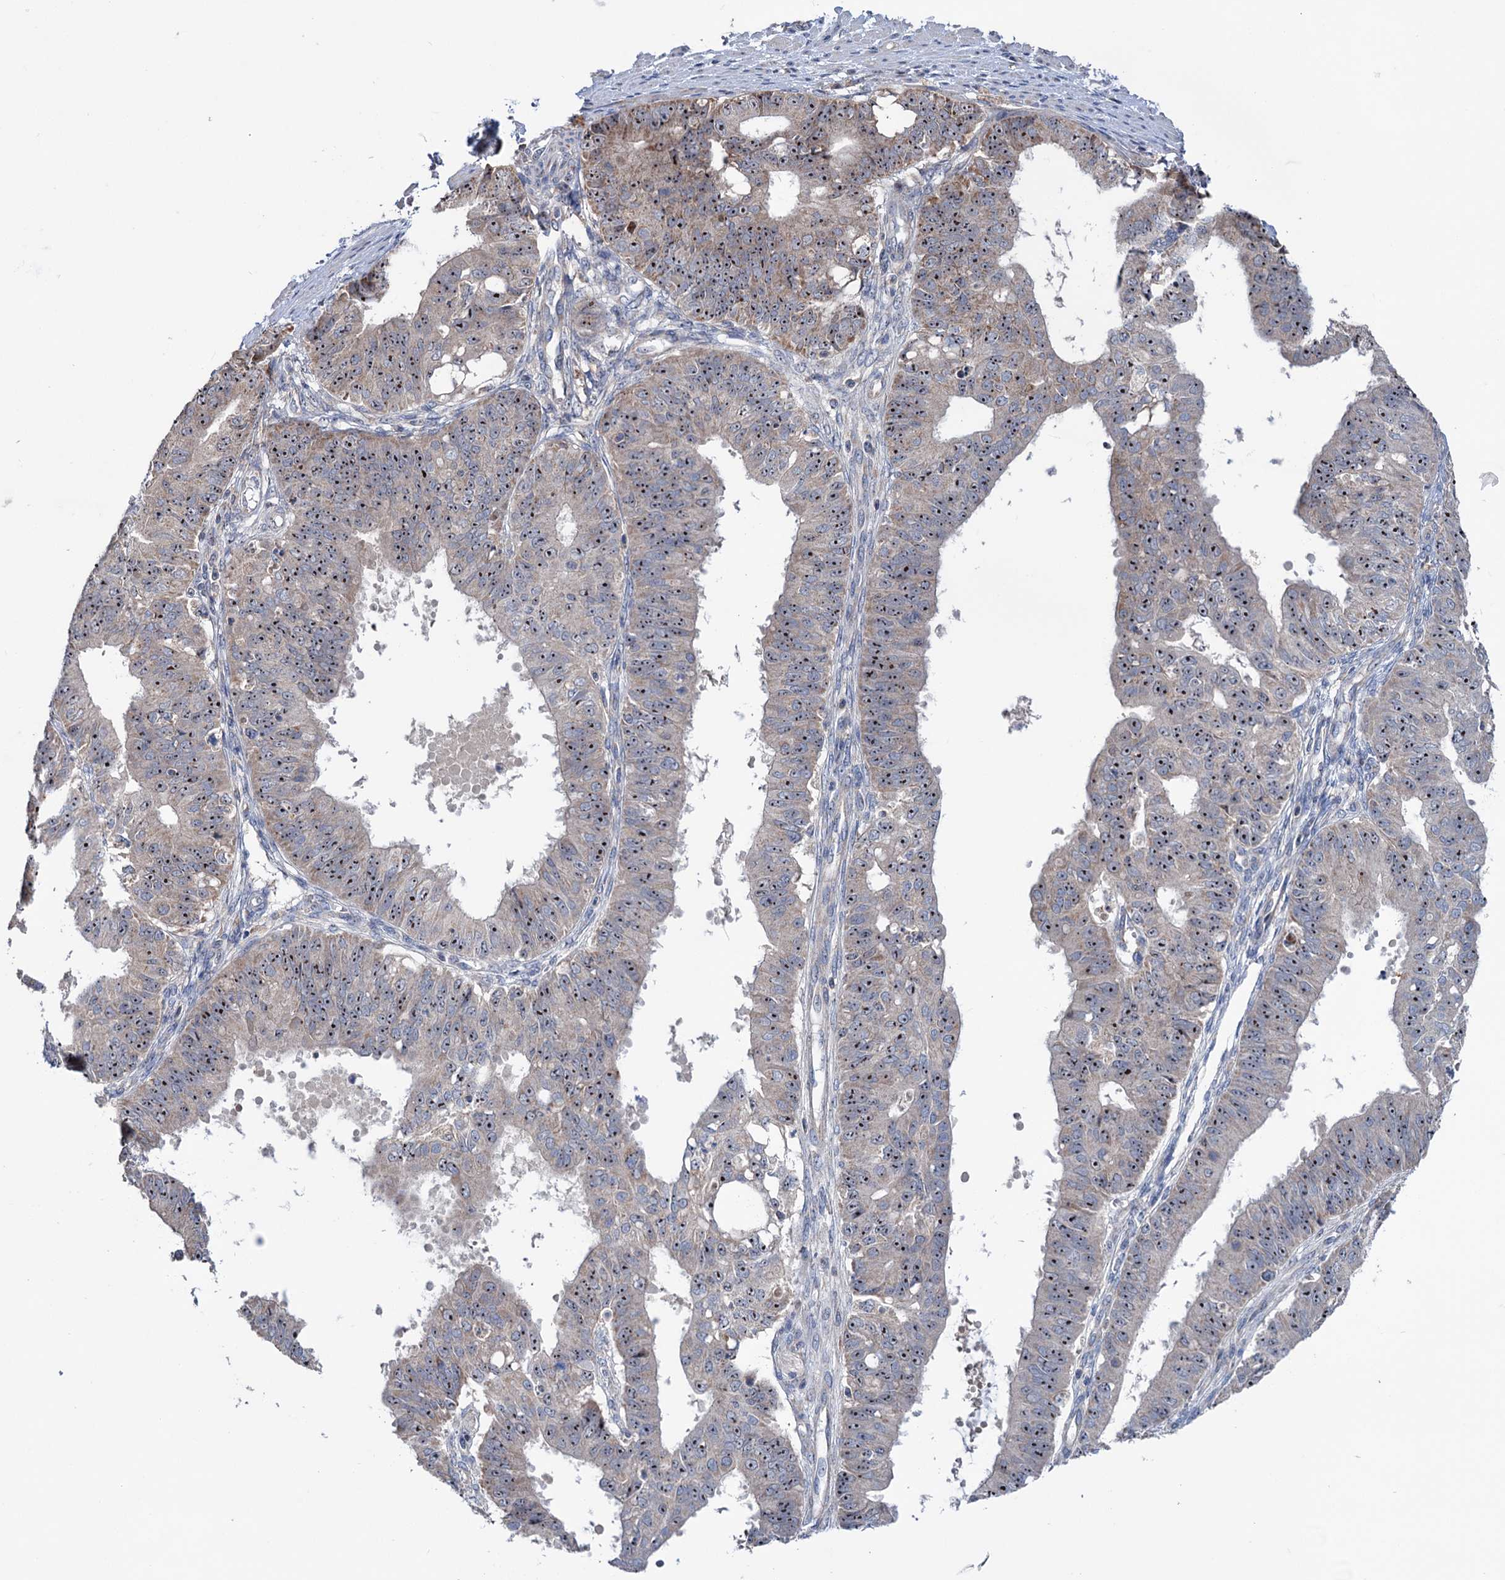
{"staining": {"intensity": "moderate", "quantity": ">75%", "location": "cytoplasmic/membranous,nuclear"}, "tissue": "ovarian cancer", "cell_type": "Tumor cells", "image_type": "cancer", "snomed": [{"axis": "morphology", "description": "Carcinoma, endometroid"}, {"axis": "topography", "description": "Appendix"}, {"axis": "topography", "description": "Ovary"}], "caption": "Endometroid carcinoma (ovarian) stained with DAB IHC reveals medium levels of moderate cytoplasmic/membranous and nuclear positivity in about >75% of tumor cells.", "gene": "HTR3B", "patient": {"sex": "female", "age": 42}}